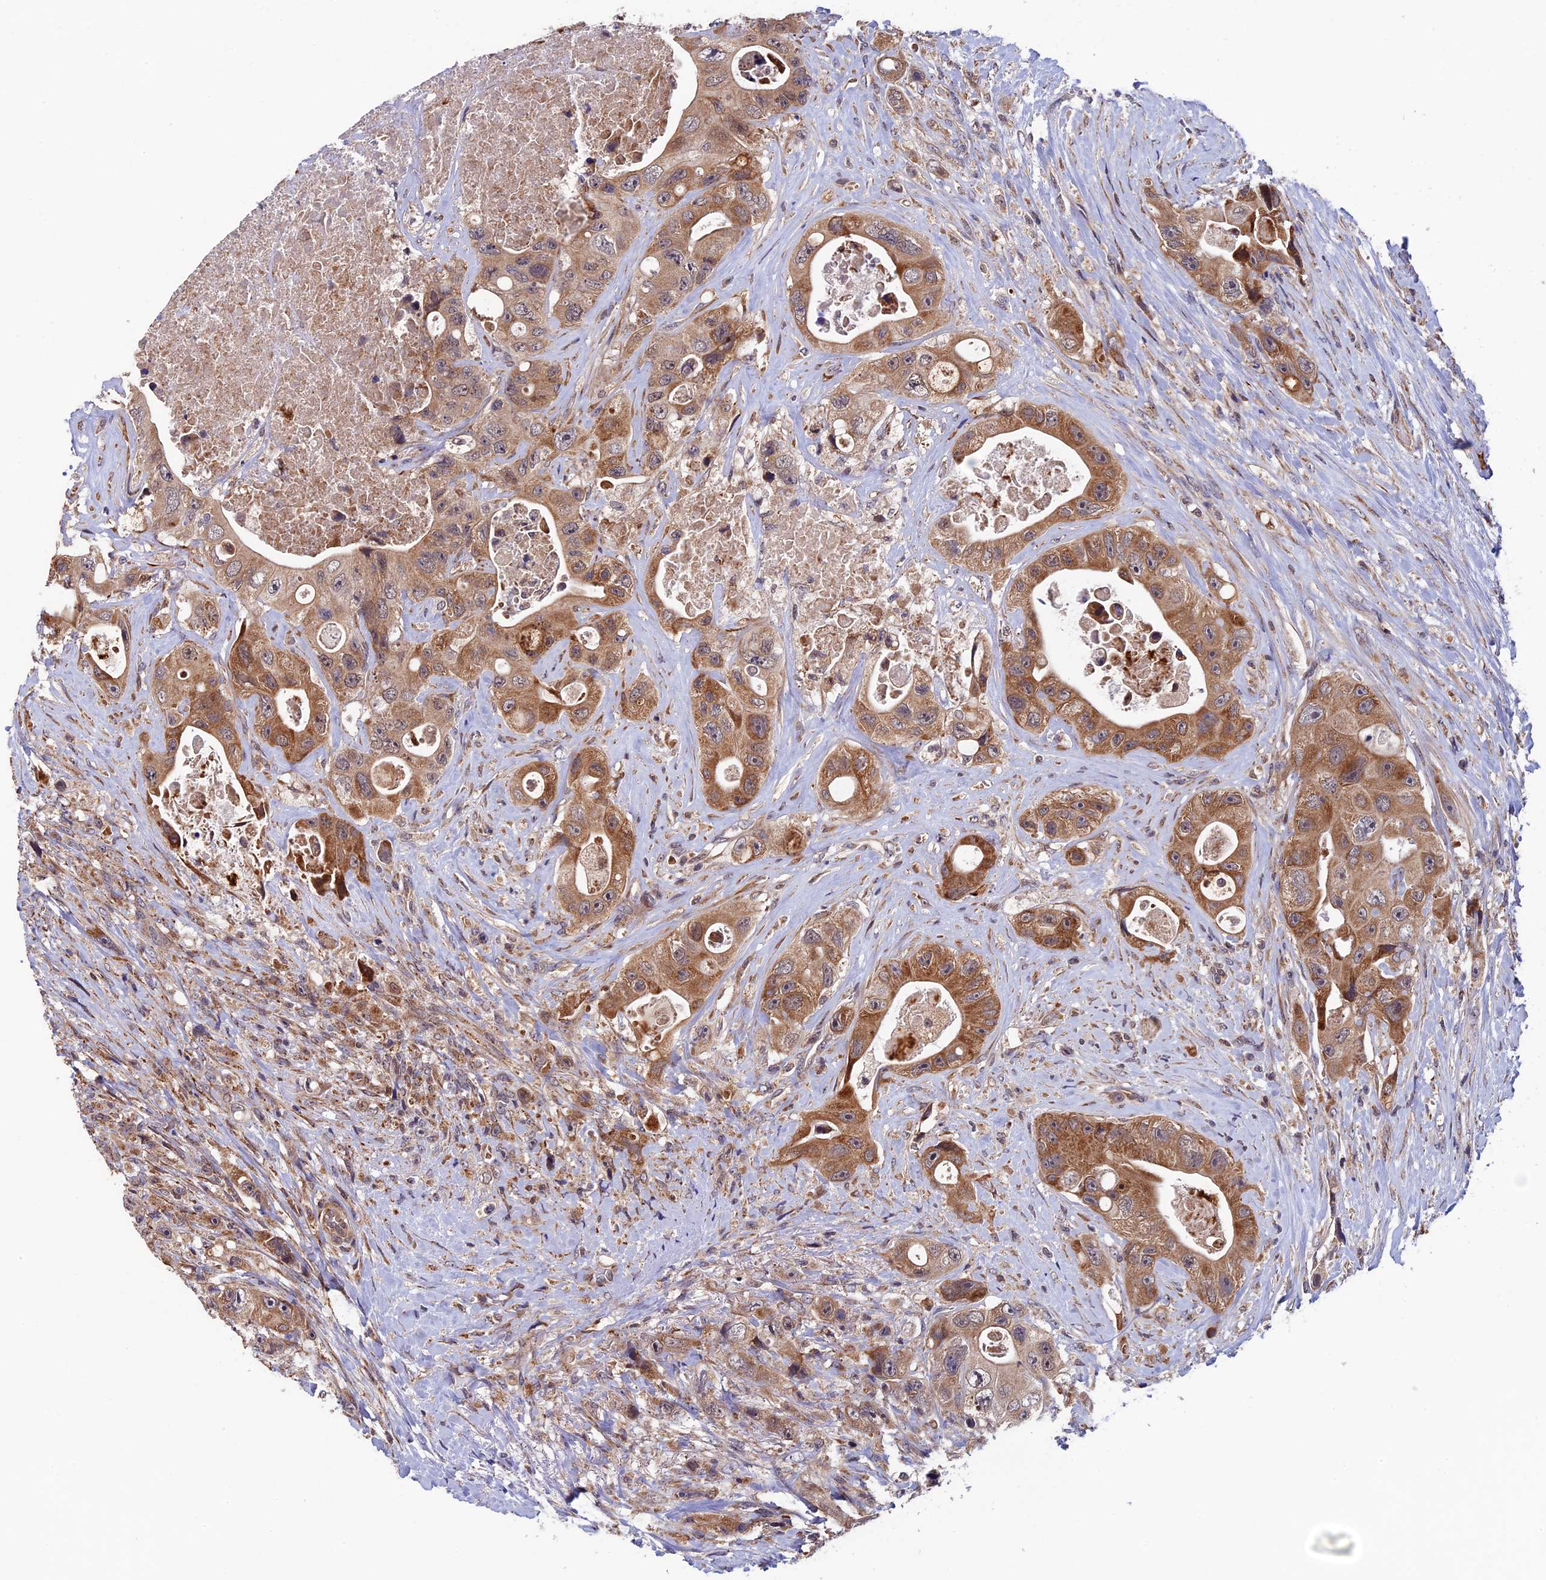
{"staining": {"intensity": "moderate", "quantity": ">75%", "location": "cytoplasmic/membranous"}, "tissue": "colorectal cancer", "cell_type": "Tumor cells", "image_type": "cancer", "snomed": [{"axis": "morphology", "description": "Adenocarcinoma, NOS"}, {"axis": "topography", "description": "Colon"}], "caption": "Colorectal cancer (adenocarcinoma) was stained to show a protein in brown. There is medium levels of moderate cytoplasmic/membranous staining in about >75% of tumor cells.", "gene": "RNF17", "patient": {"sex": "female", "age": 46}}